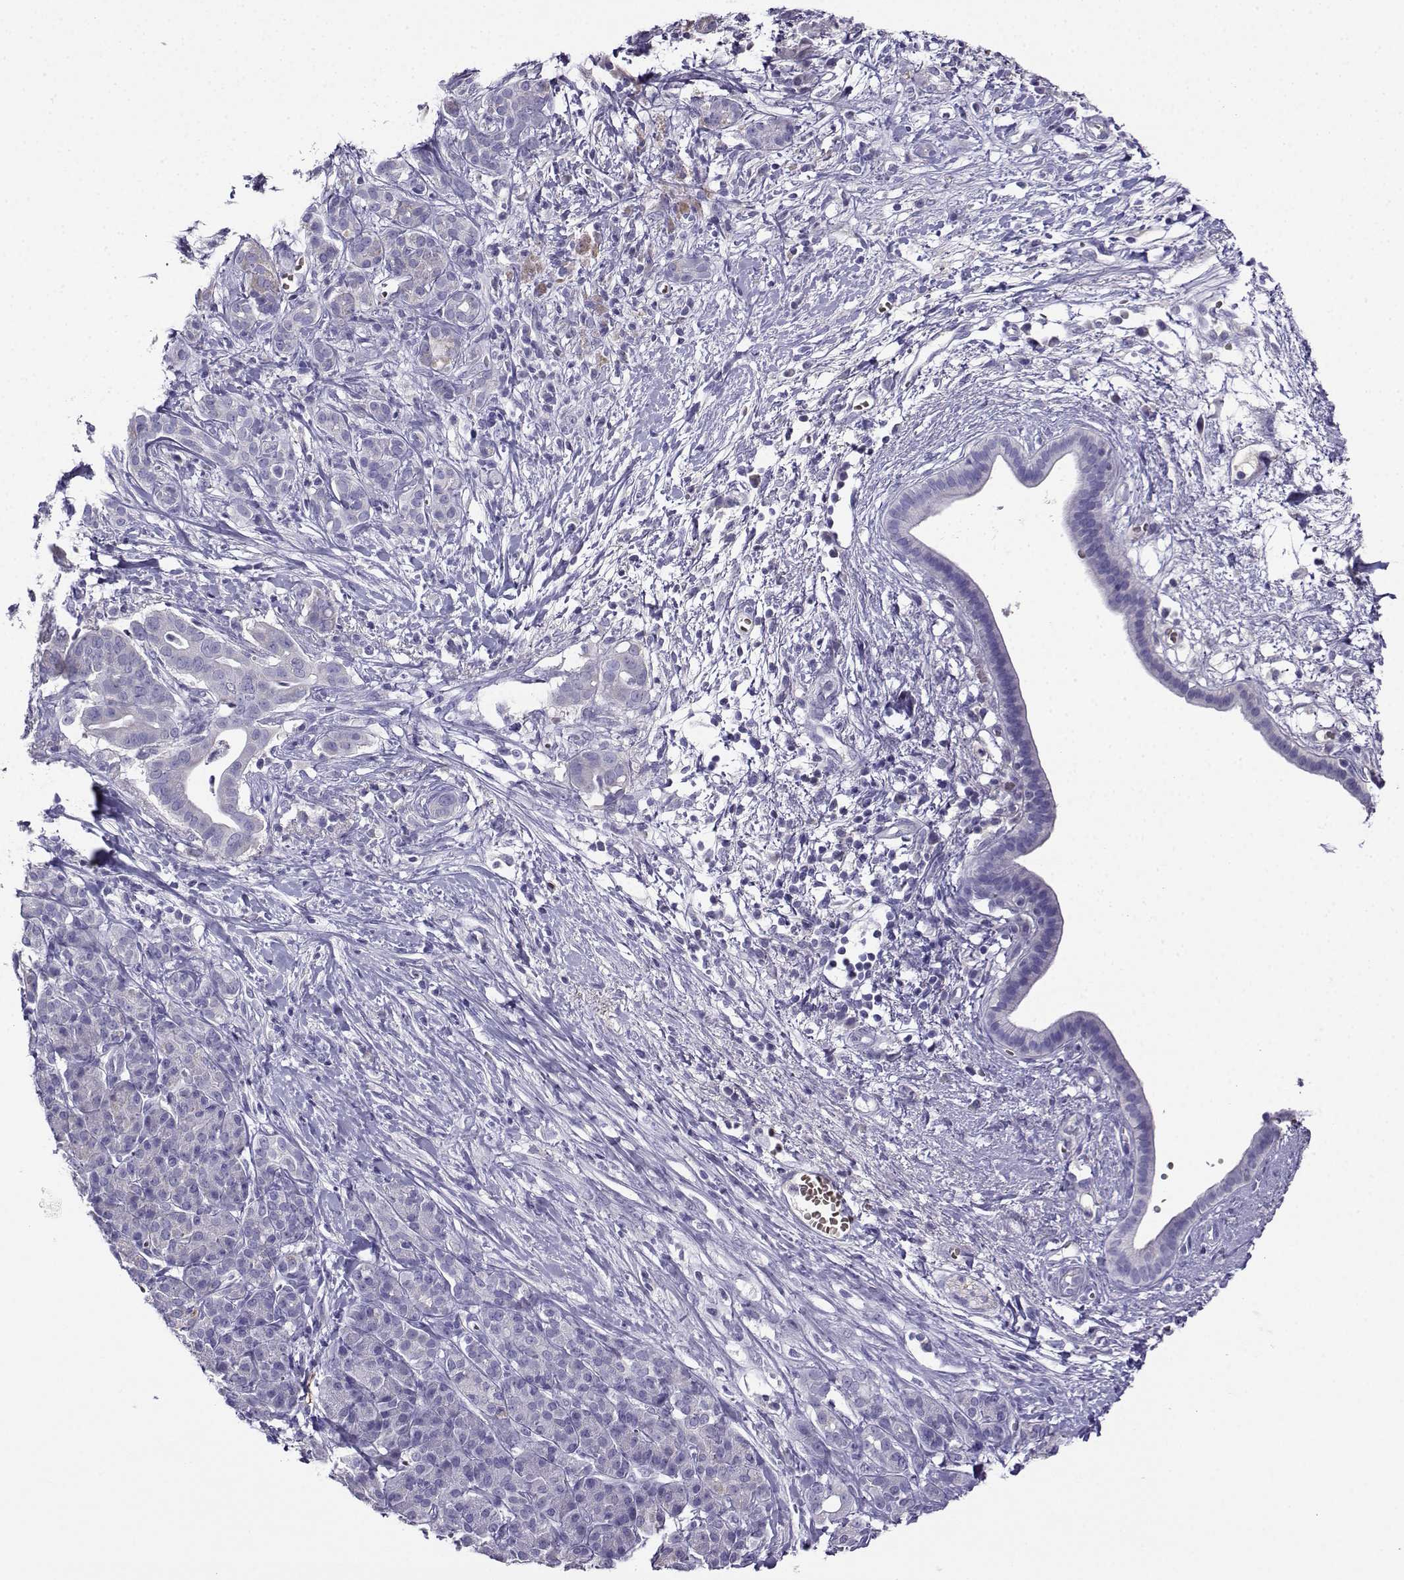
{"staining": {"intensity": "negative", "quantity": "none", "location": "none"}, "tissue": "pancreatic cancer", "cell_type": "Tumor cells", "image_type": "cancer", "snomed": [{"axis": "morphology", "description": "Adenocarcinoma, NOS"}, {"axis": "topography", "description": "Pancreas"}], "caption": "Immunohistochemistry photomicrograph of human pancreatic cancer stained for a protein (brown), which shows no positivity in tumor cells.", "gene": "LINGO1", "patient": {"sex": "male", "age": 61}}